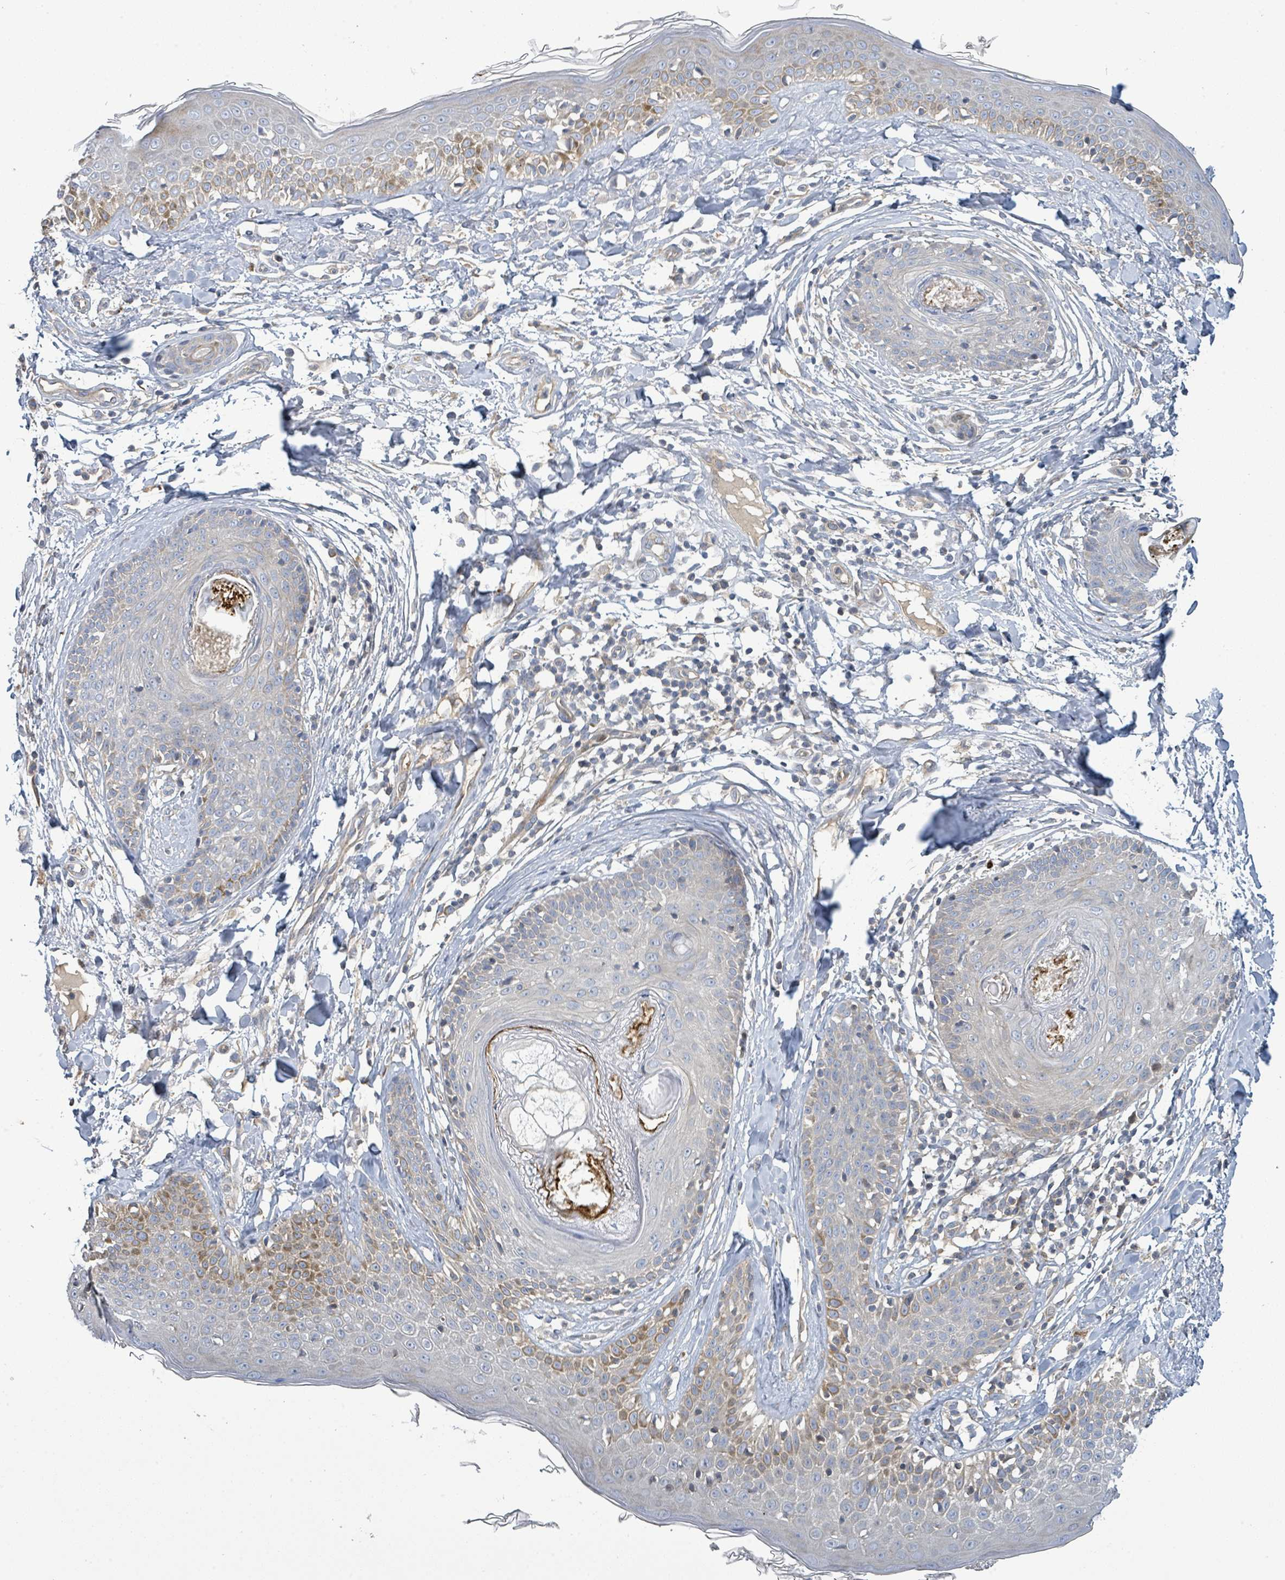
{"staining": {"intensity": "negative", "quantity": "none", "location": "none"}, "tissue": "skin cancer", "cell_type": "Tumor cells", "image_type": "cancer", "snomed": [{"axis": "morphology", "description": "Basal cell carcinoma"}, {"axis": "topography", "description": "Skin"}], "caption": "A photomicrograph of human skin cancer (basal cell carcinoma) is negative for staining in tumor cells.", "gene": "CFAP210", "patient": {"sex": "male", "age": 73}}